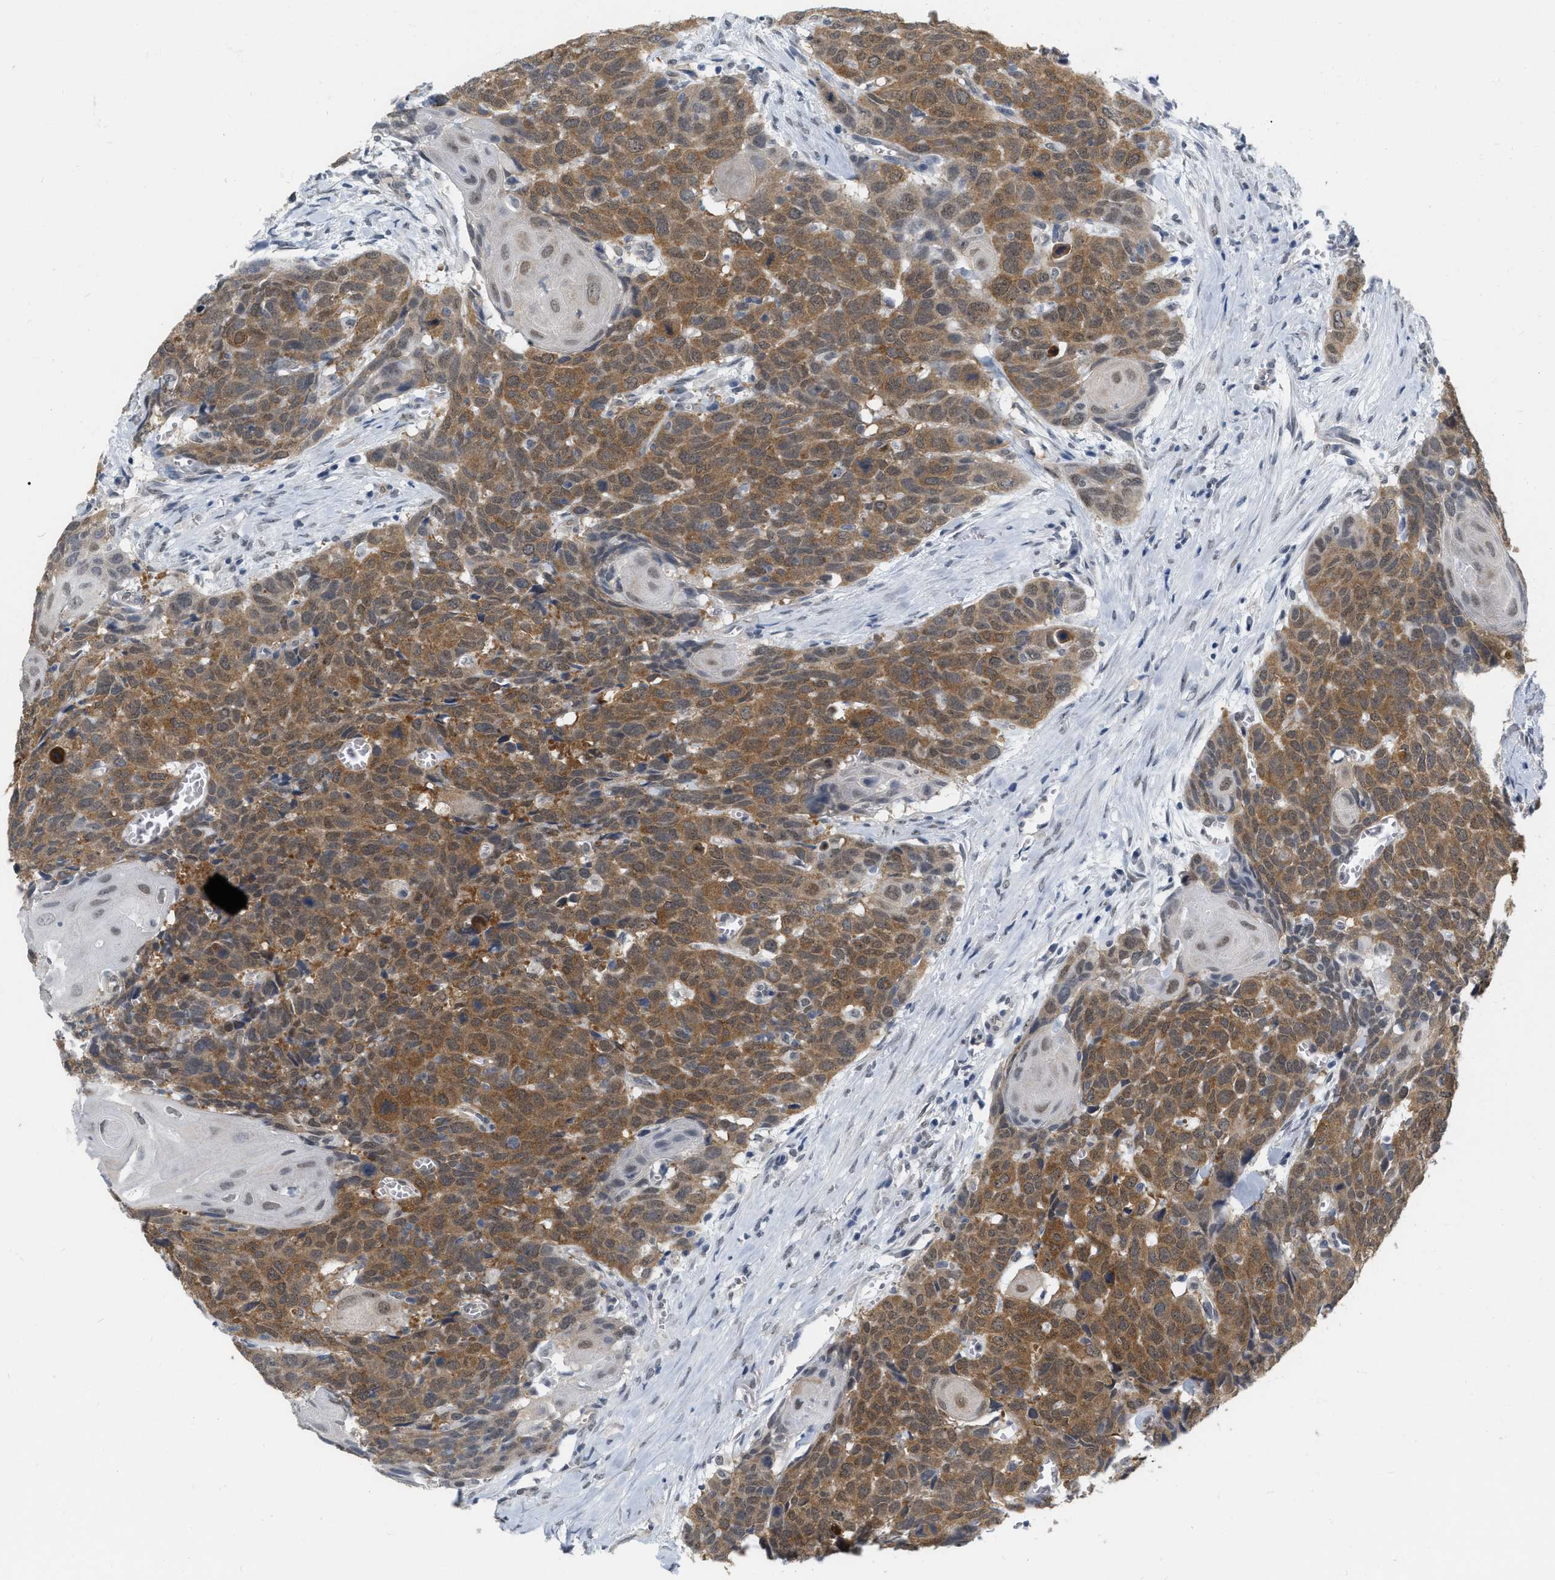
{"staining": {"intensity": "moderate", "quantity": ">75%", "location": "cytoplasmic/membranous"}, "tissue": "head and neck cancer", "cell_type": "Tumor cells", "image_type": "cancer", "snomed": [{"axis": "morphology", "description": "Squamous cell carcinoma, NOS"}, {"axis": "topography", "description": "Head-Neck"}], "caption": "Head and neck cancer (squamous cell carcinoma) stained with a brown dye exhibits moderate cytoplasmic/membranous positive staining in about >75% of tumor cells.", "gene": "RUVBL1", "patient": {"sex": "male", "age": 66}}